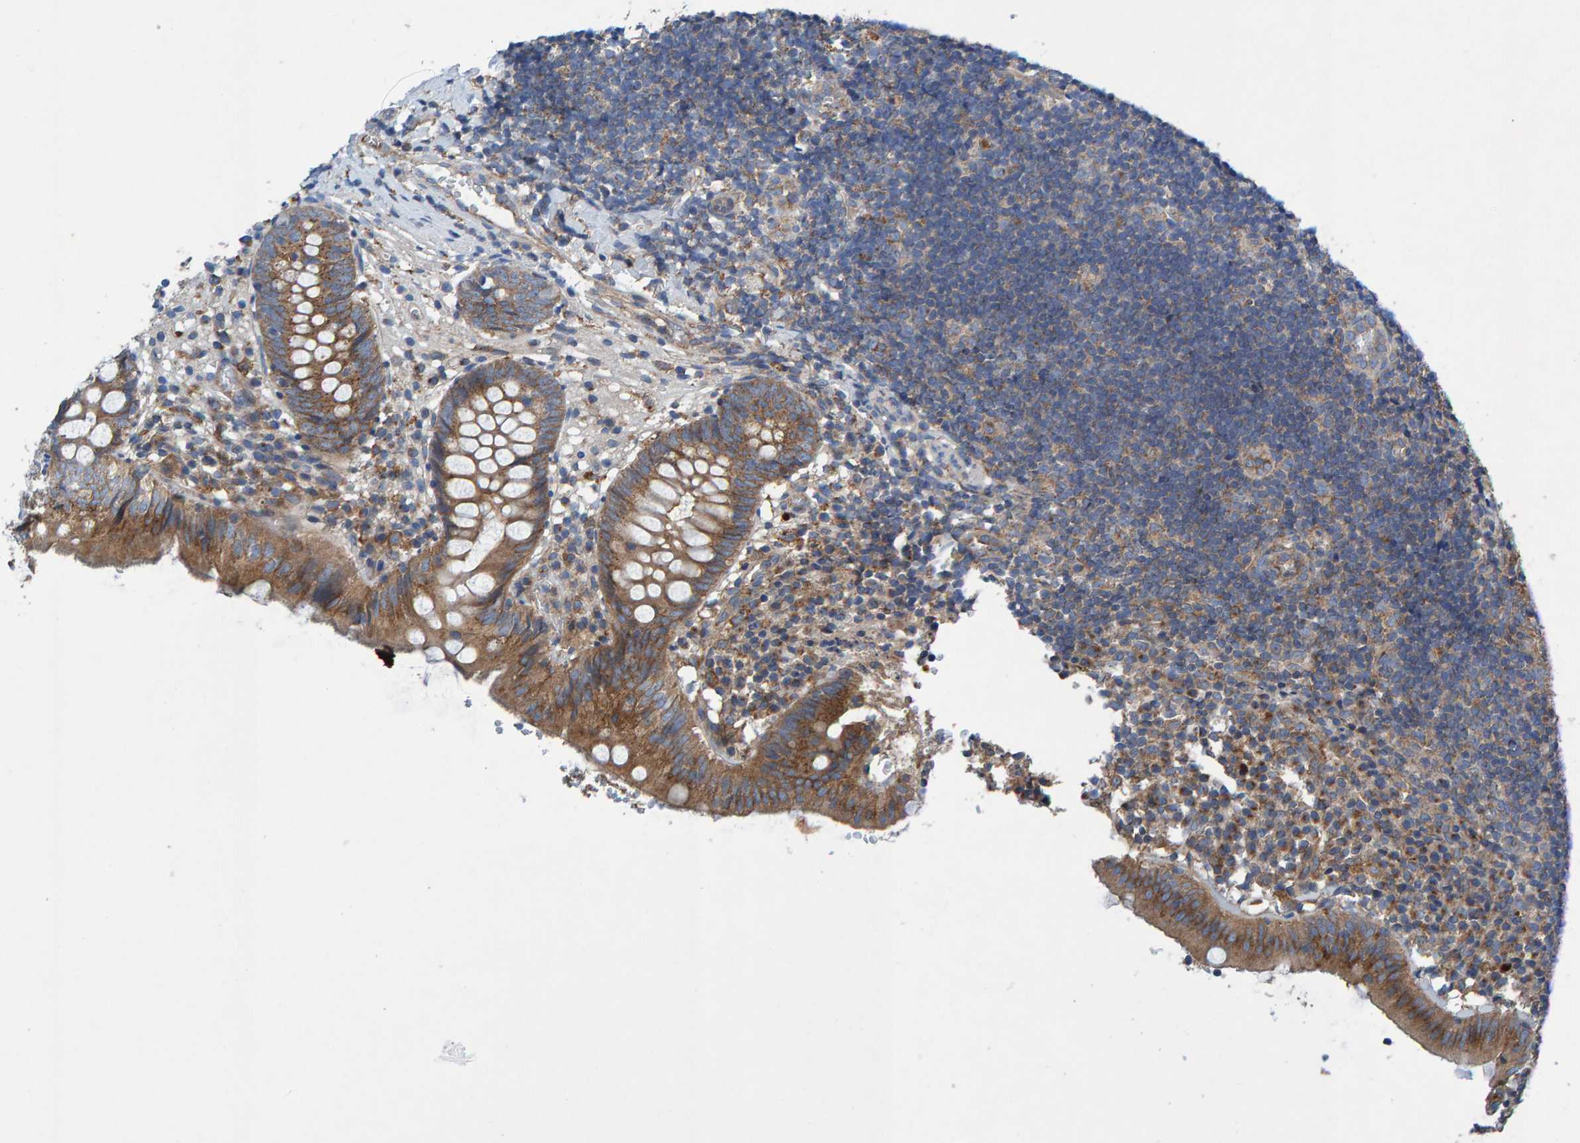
{"staining": {"intensity": "strong", "quantity": ">75%", "location": "cytoplasmic/membranous"}, "tissue": "appendix", "cell_type": "Glandular cells", "image_type": "normal", "snomed": [{"axis": "morphology", "description": "Normal tissue, NOS"}, {"axis": "topography", "description": "Appendix"}], "caption": "About >75% of glandular cells in benign human appendix demonstrate strong cytoplasmic/membranous protein positivity as visualized by brown immunohistochemical staining.", "gene": "MKLN1", "patient": {"sex": "male", "age": 8}}